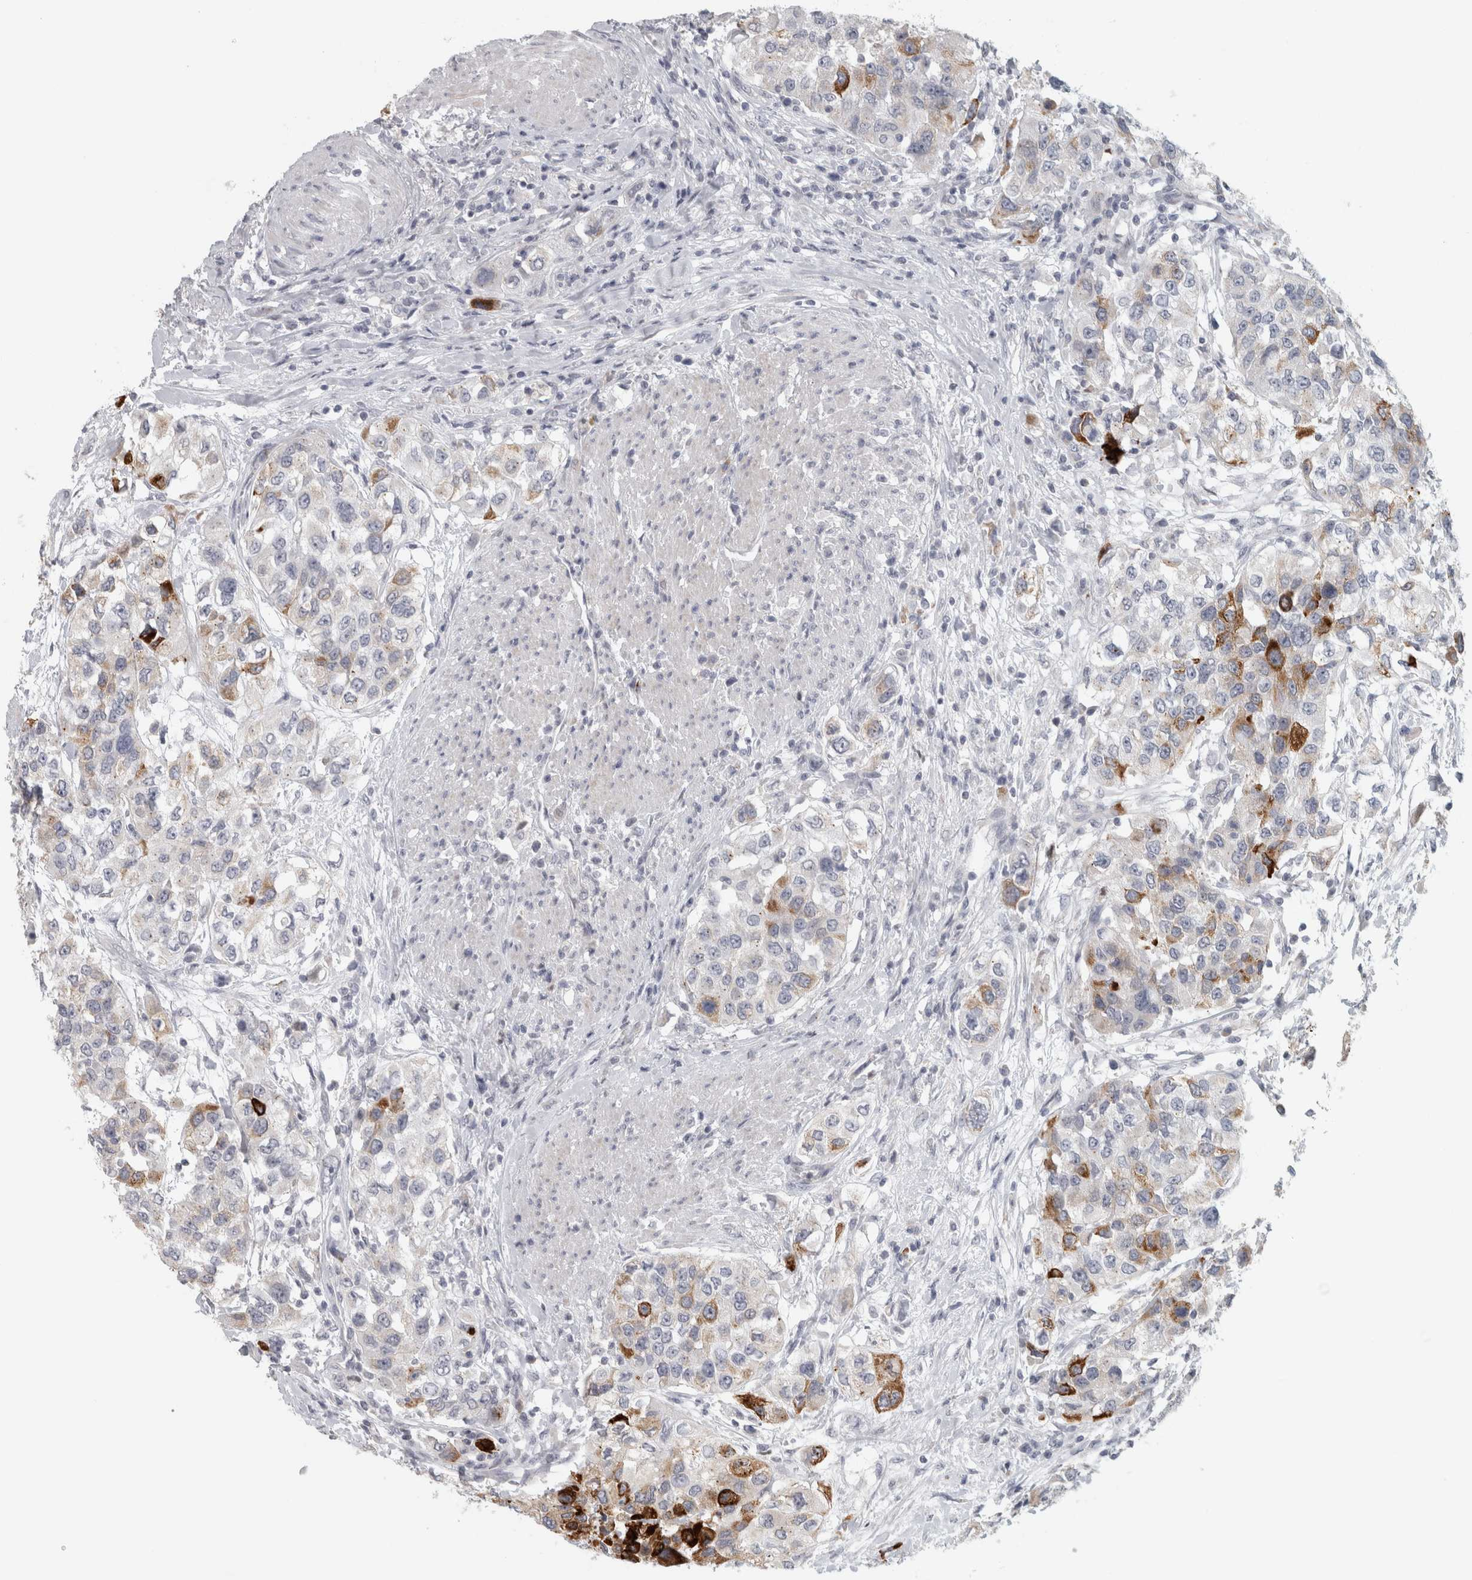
{"staining": {"intensity": "strong", "quantity": "<25%", "location": "cytoplasmic/membranous"}, "tissue": "urothelial cancer", "cell_type": "Tumor cells", "image_type": "cancer", "snomed": [{"axis": "morphology", "description": "Urothelial carcinoma, High grade"}, {"axis": "topography", "description": "Urinary bladder"}], "caption": "There is medium levels of strong cytoplasmic/membranous positivity in tumor cells of urothelial carcinoma (high-grade), as demonstrated by immunohistochemical staining (brown color).", "gene": "PTPRN2", "patient": {"sex": "female", "age": 80}}